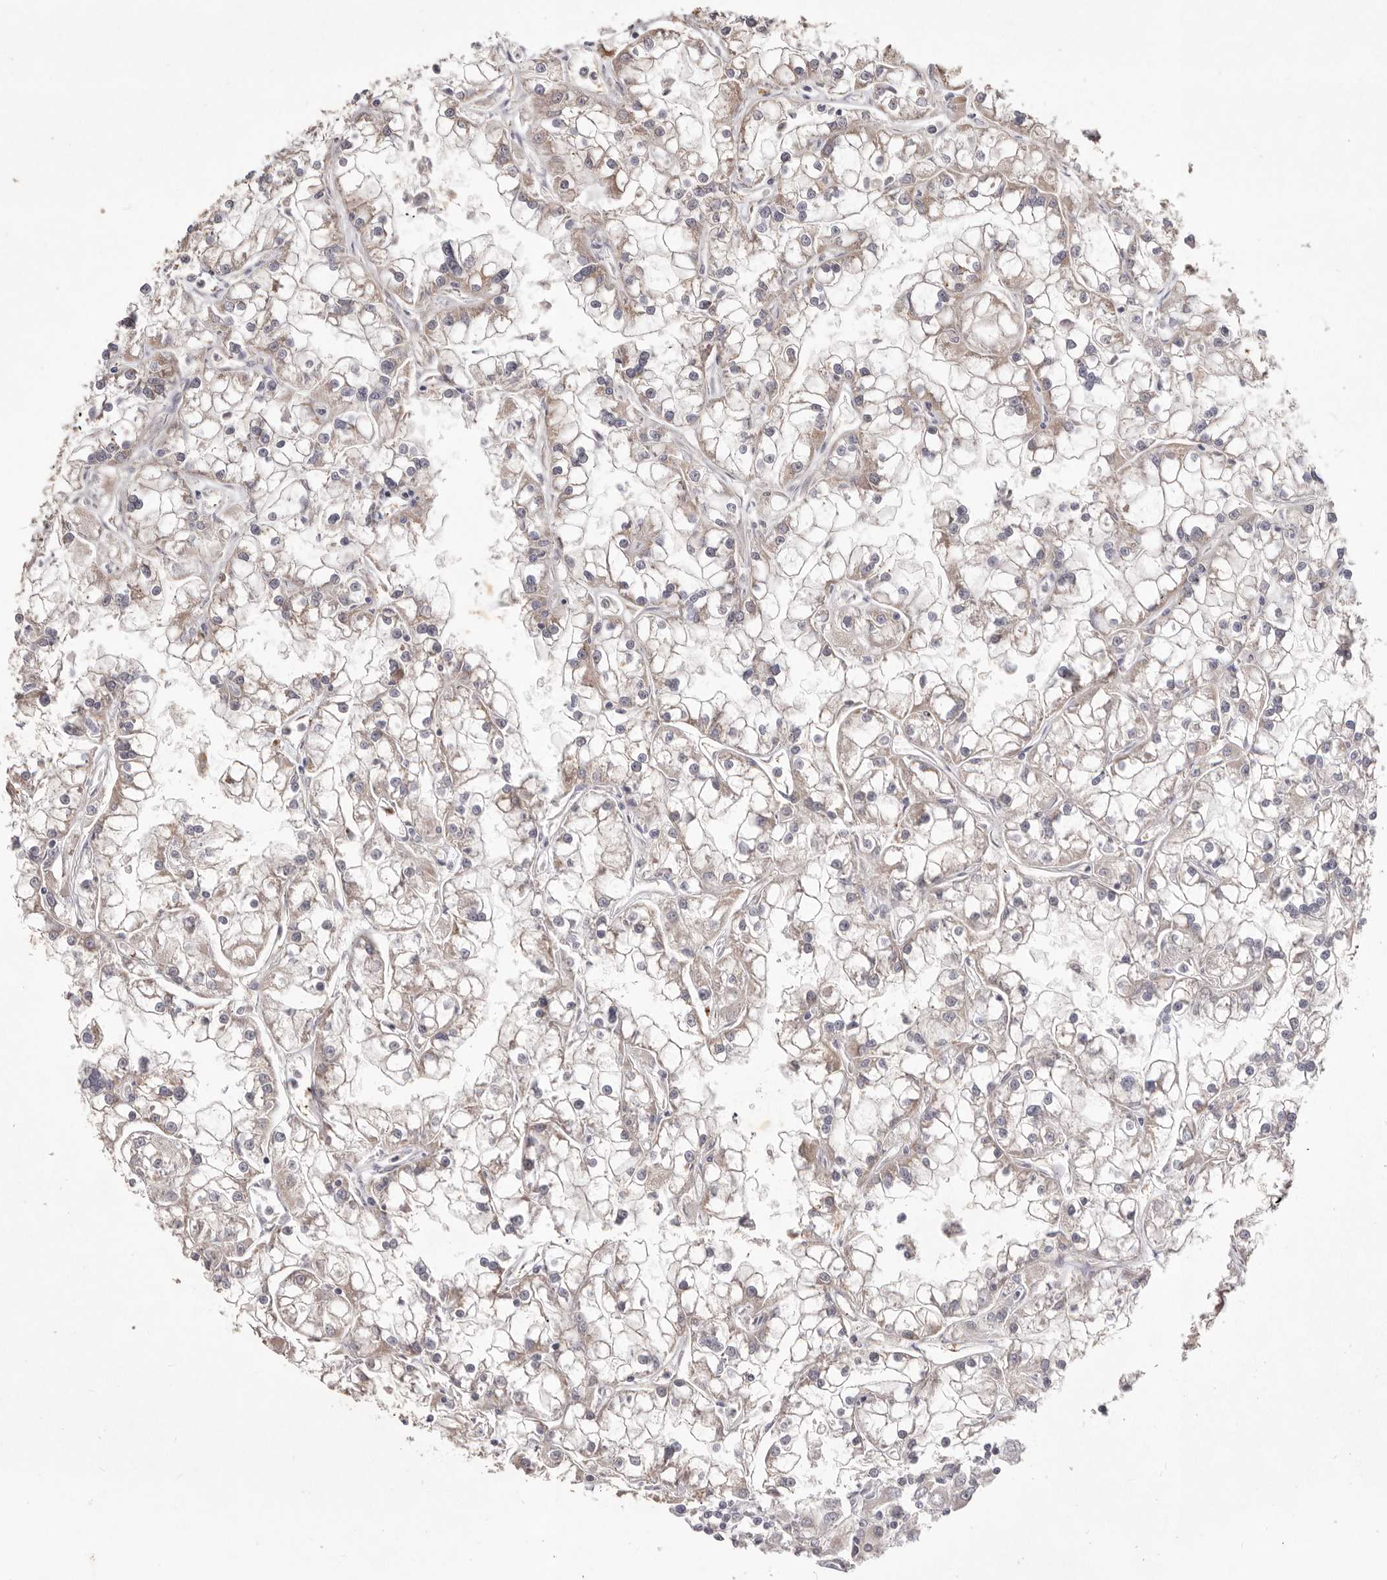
{"staining": {"intensity": "weak", "quantity": "25%-75%", "location": "cytoplasmic/membranous"}, "tissue": "renal cancer", "cell_type": "Tumor cells", "image_type": "cancer", "snomed": [{"axis": "morphology", "description": "Adenocarcinoma, NOS"}, {"axis": "topography", "description": "Kidney"}], "caption": "Immunohistochemical staining of adenocarcinoma (renal) exhibits low levels of weak cytoplasmic/membranous staining in about 25%-75% of tumor cells.", "gene": "WDR77", "patient": {"sex": "female", "age": 52}}